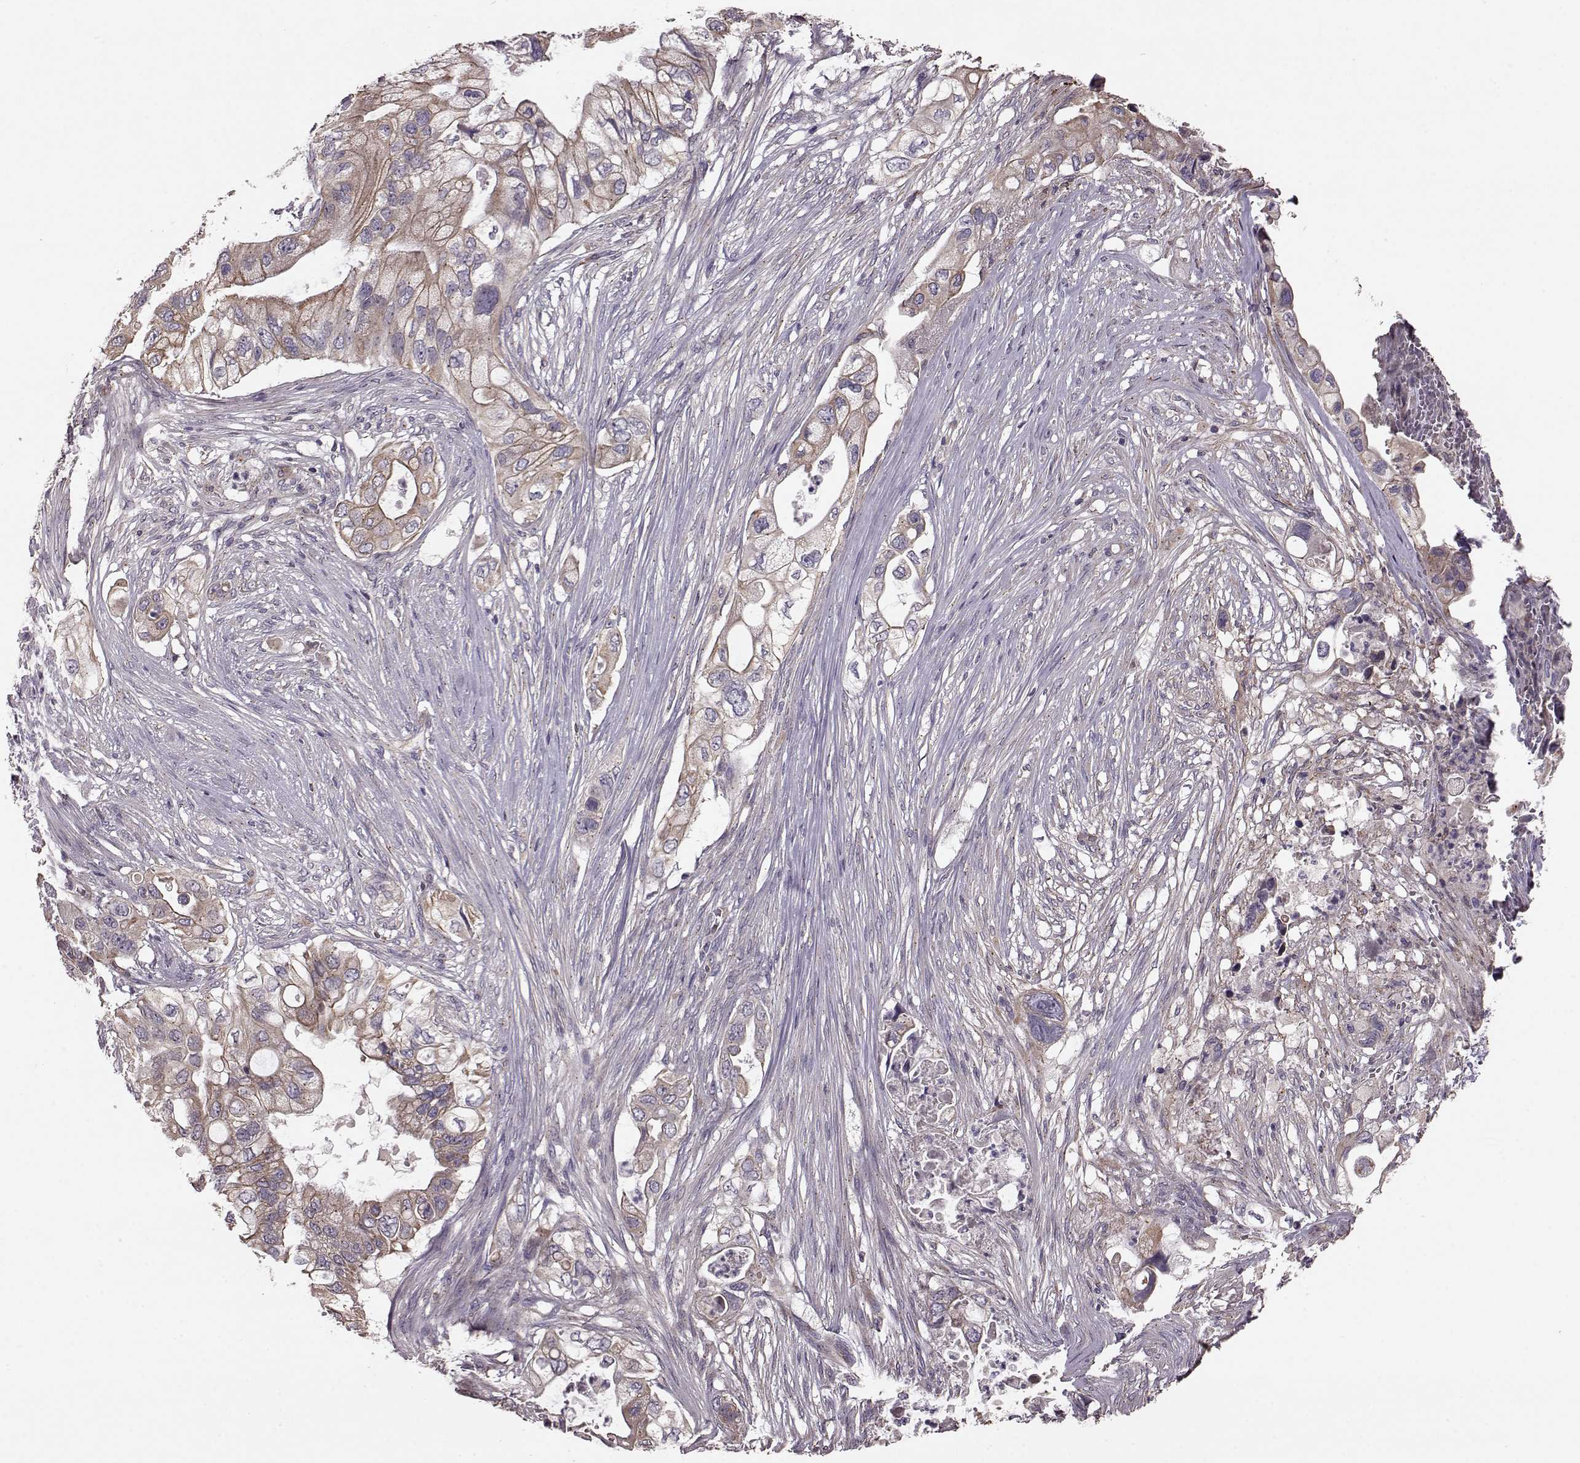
{"staining": {"intensity": "moderate", "quantity": "25%-75%", "location": "cytoplasmic/membranous"}, "tissue": "pancreatic cancer", "cell_type": "Tumor cells", "image_type": "cancer", "snomed": [{"axis": "morphology", "description": "Adenocarcinoma, NOS"}, {"axis": "topography", "description": "Pancreas"}], "caption": "The histopathology image demonstrates staining of pancreatic adenocarcinoma, revealing moderate cytoplasmic/membranous protein expression (brown color) within tumor cells.", "gene": "NTF3", "patient": {"sex": "female", "age": 72}}